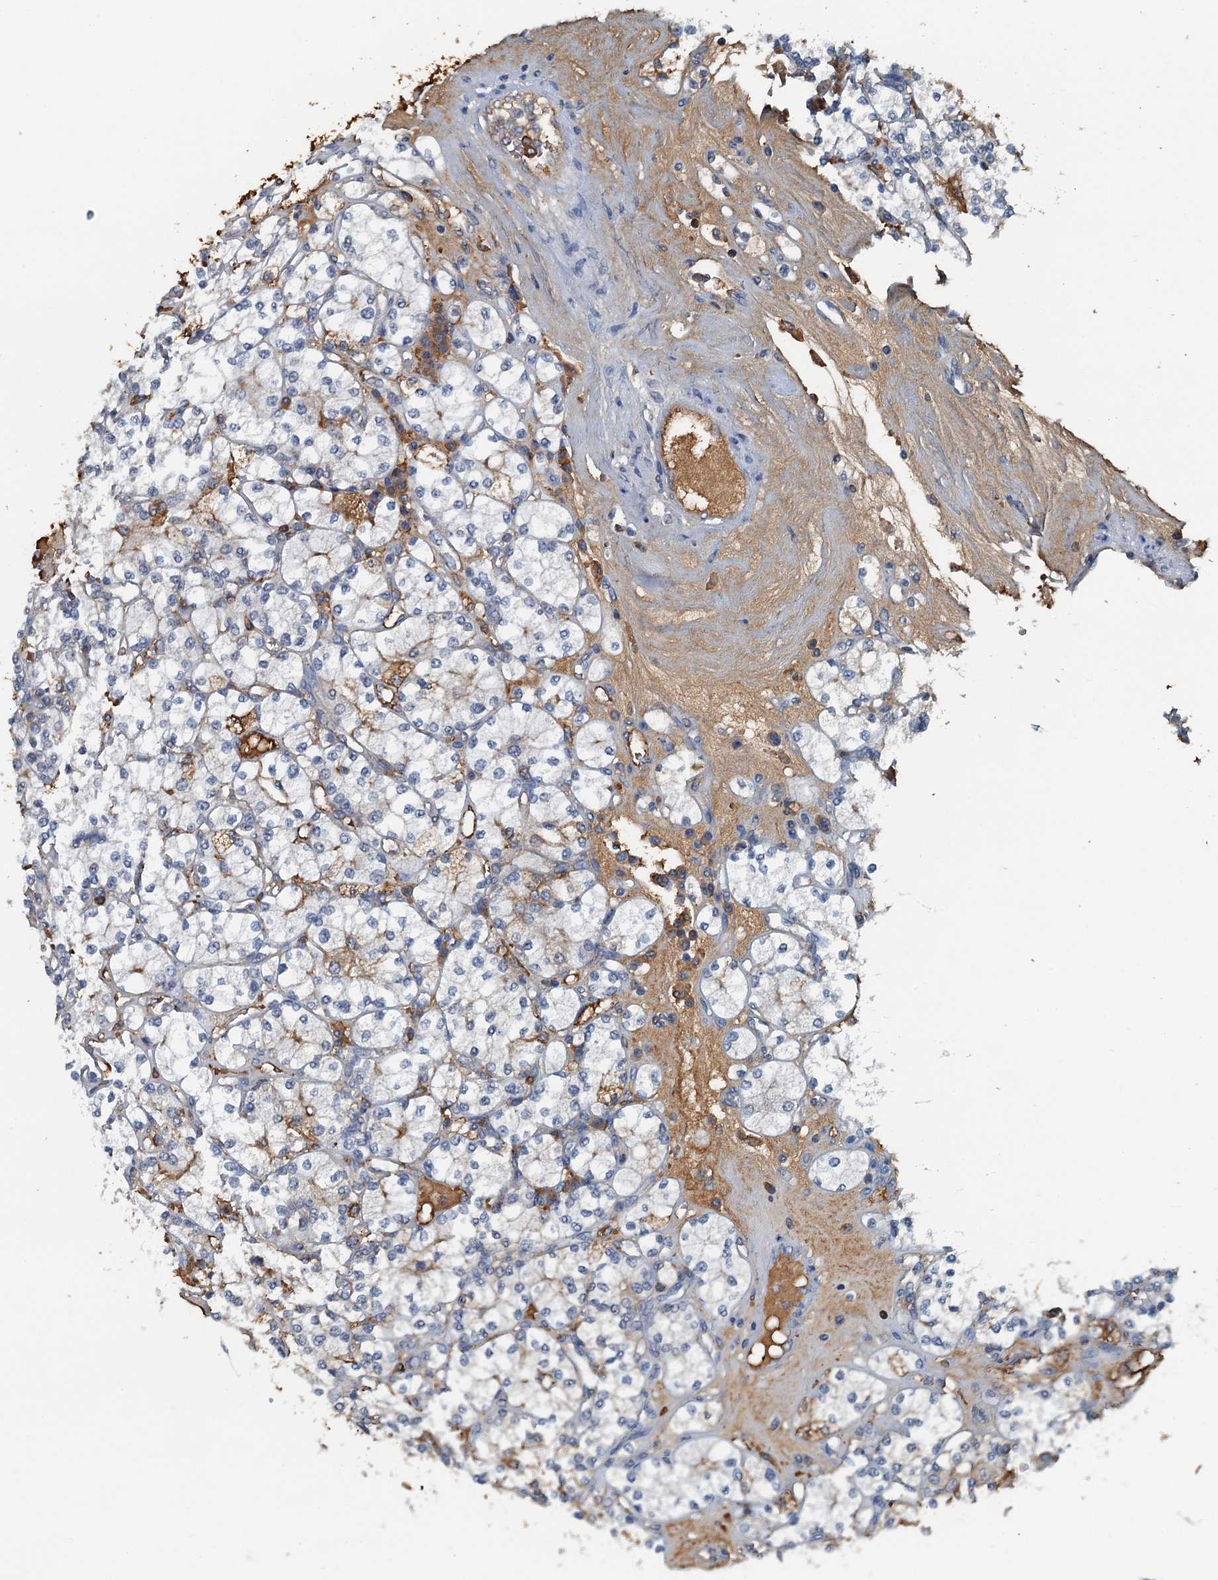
{"staining": {"intensity": "negative", "quantity": "none", "location": "none"}, "tissue": "renal cancer", "cell_type": "Tumor cells", "image_type": "cancer", "snomed": [{"axis": "morphology", "description": "Adenocarcinoma, NOS"}, {"axis": "topography", "description": "Kidney"}], "caption": "Image shows no significant protein staining in tumor cells of adenocarcinoma (renal).", "gene": "LSM14B", "patient": {"sex": "male", "age": 77}}